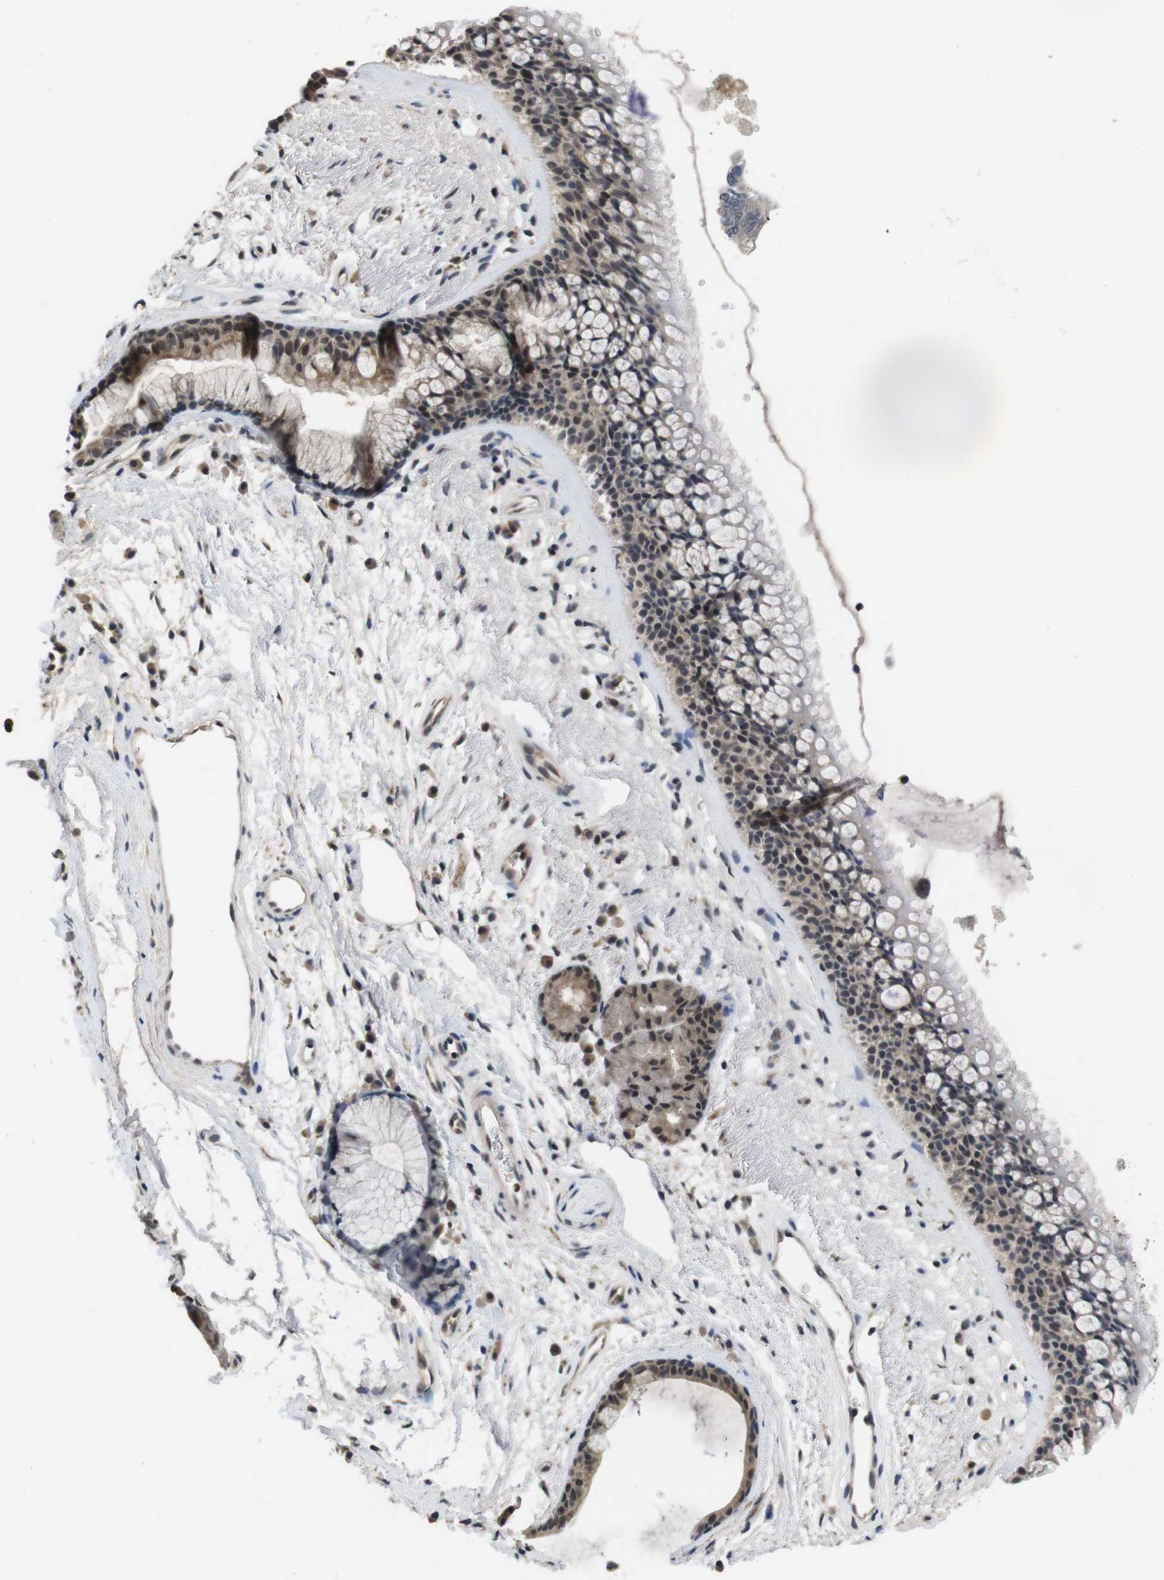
{"staining": {"intensity": "weak", "quantity": "25%-75%", "location": "cytoplasmic/membranous"}, "tissue": "bronchus", "cell_type": "Respiratory epithelial cells", "image_type": "normal", "snomed": [{"axis": "morphology", "description": "Normal tissue, NOS"}, {"axis": "topography", "description": "Bronchus"}], "caption": "This photomicrograph reveals IHC staining of unremarkable human bronchus, with low weak cytoplasmic/membranous staining in about 25%-75% of respiratory epithelial cells.", "gene": "FADD", "patient": {"sex": "female", "age": 54}}